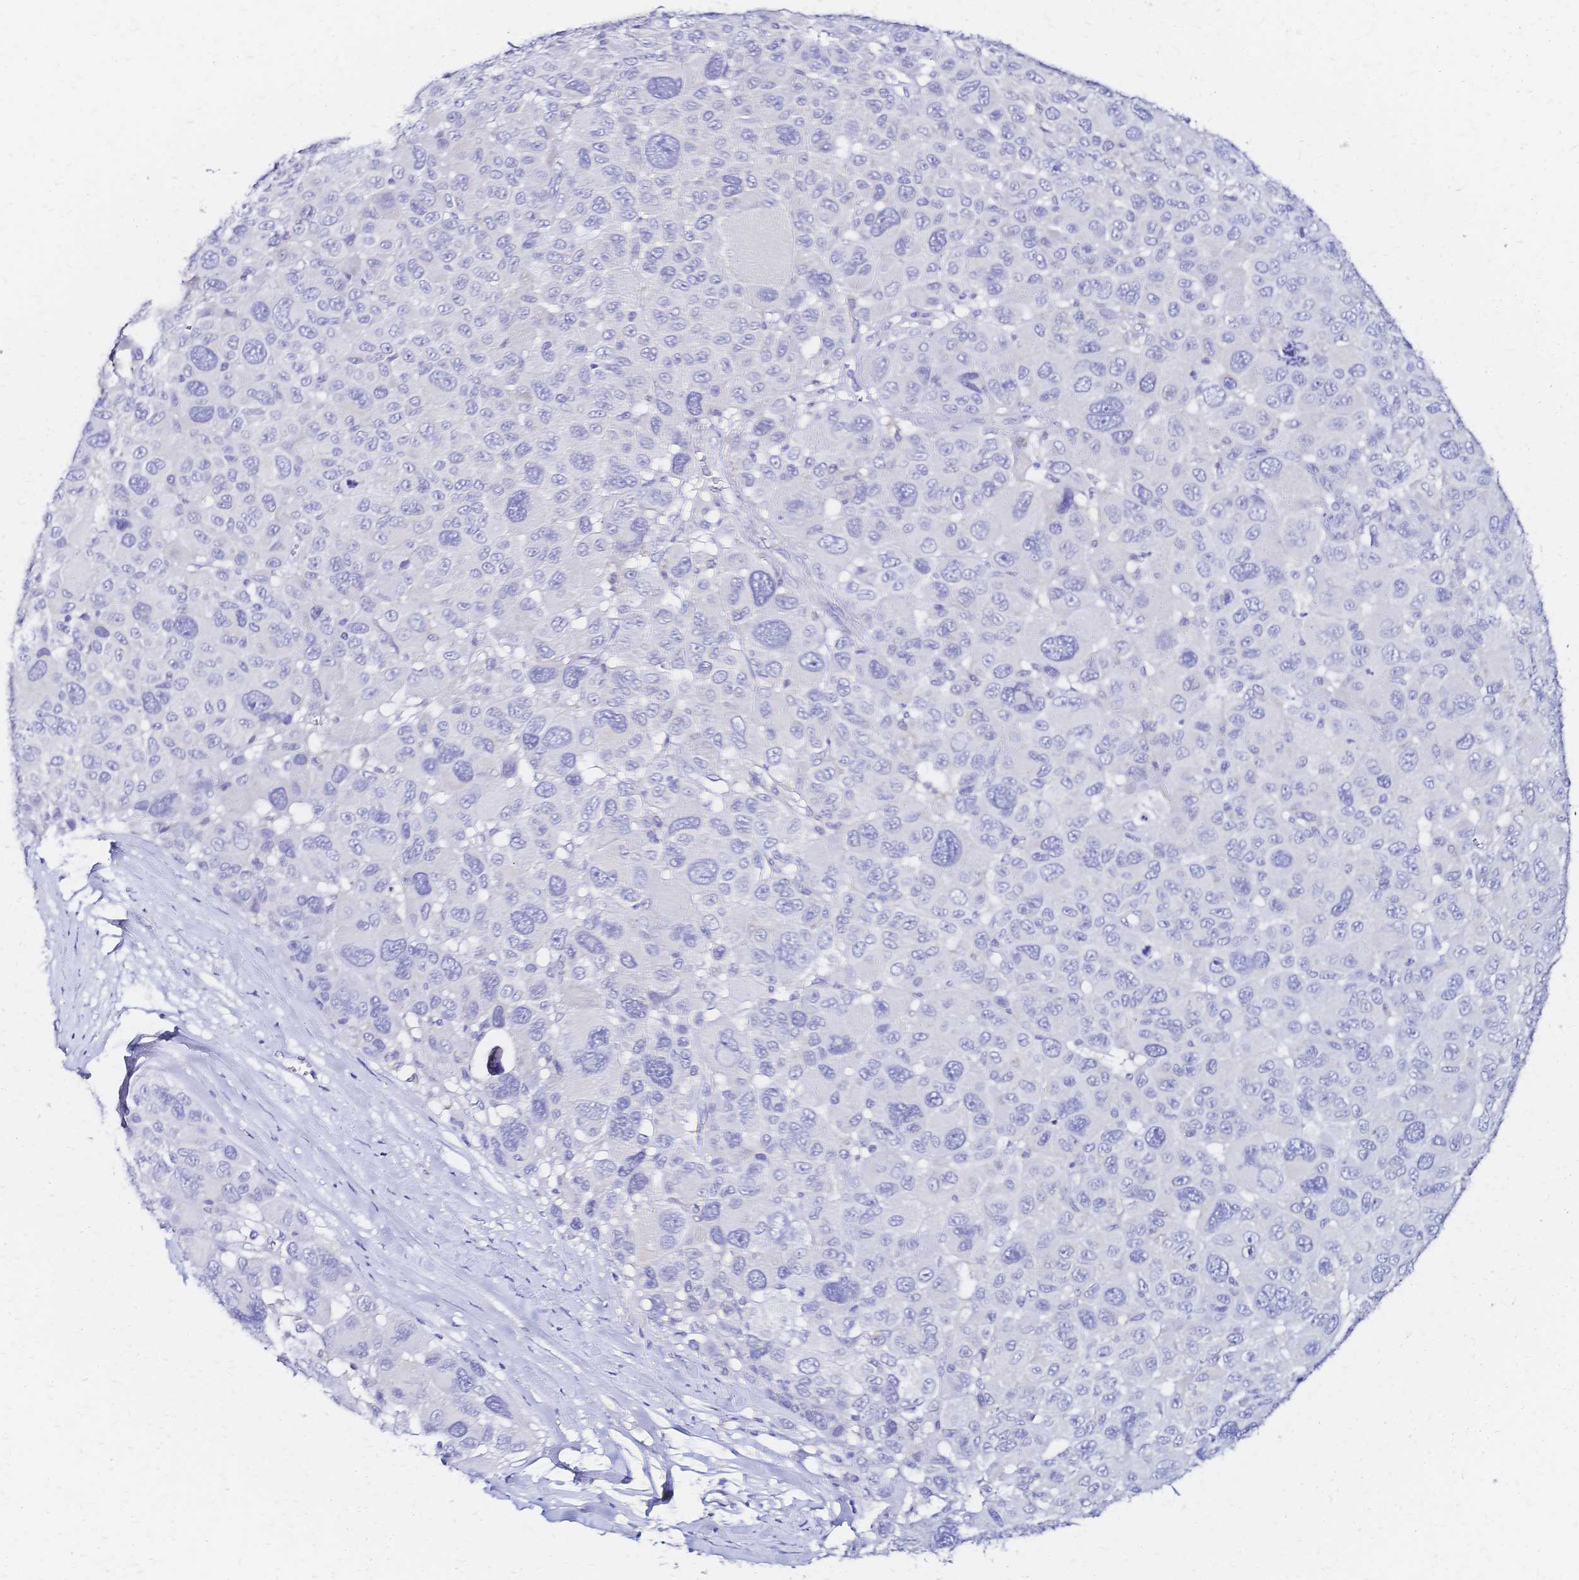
{"staining": {"intensity": "negative", "quantity": "none", "location": "none"}, "tissue": "melanoma", "cell_type": "Tumor cells", "image_type": "cancer", "snomed": [{"axis": "morphology", "description": "Malignant melanoma, NOS"}, {"axis": "topography", "description": "Skin"}], "caption": "Immunohistochemistry (IHC) micrograph of human malignant melanoma stained for a protein (brown), which exhibits no positivity in tumor cells.", "gene": "SLC5A1", "patient": {"sex": "female", "age": 66}}